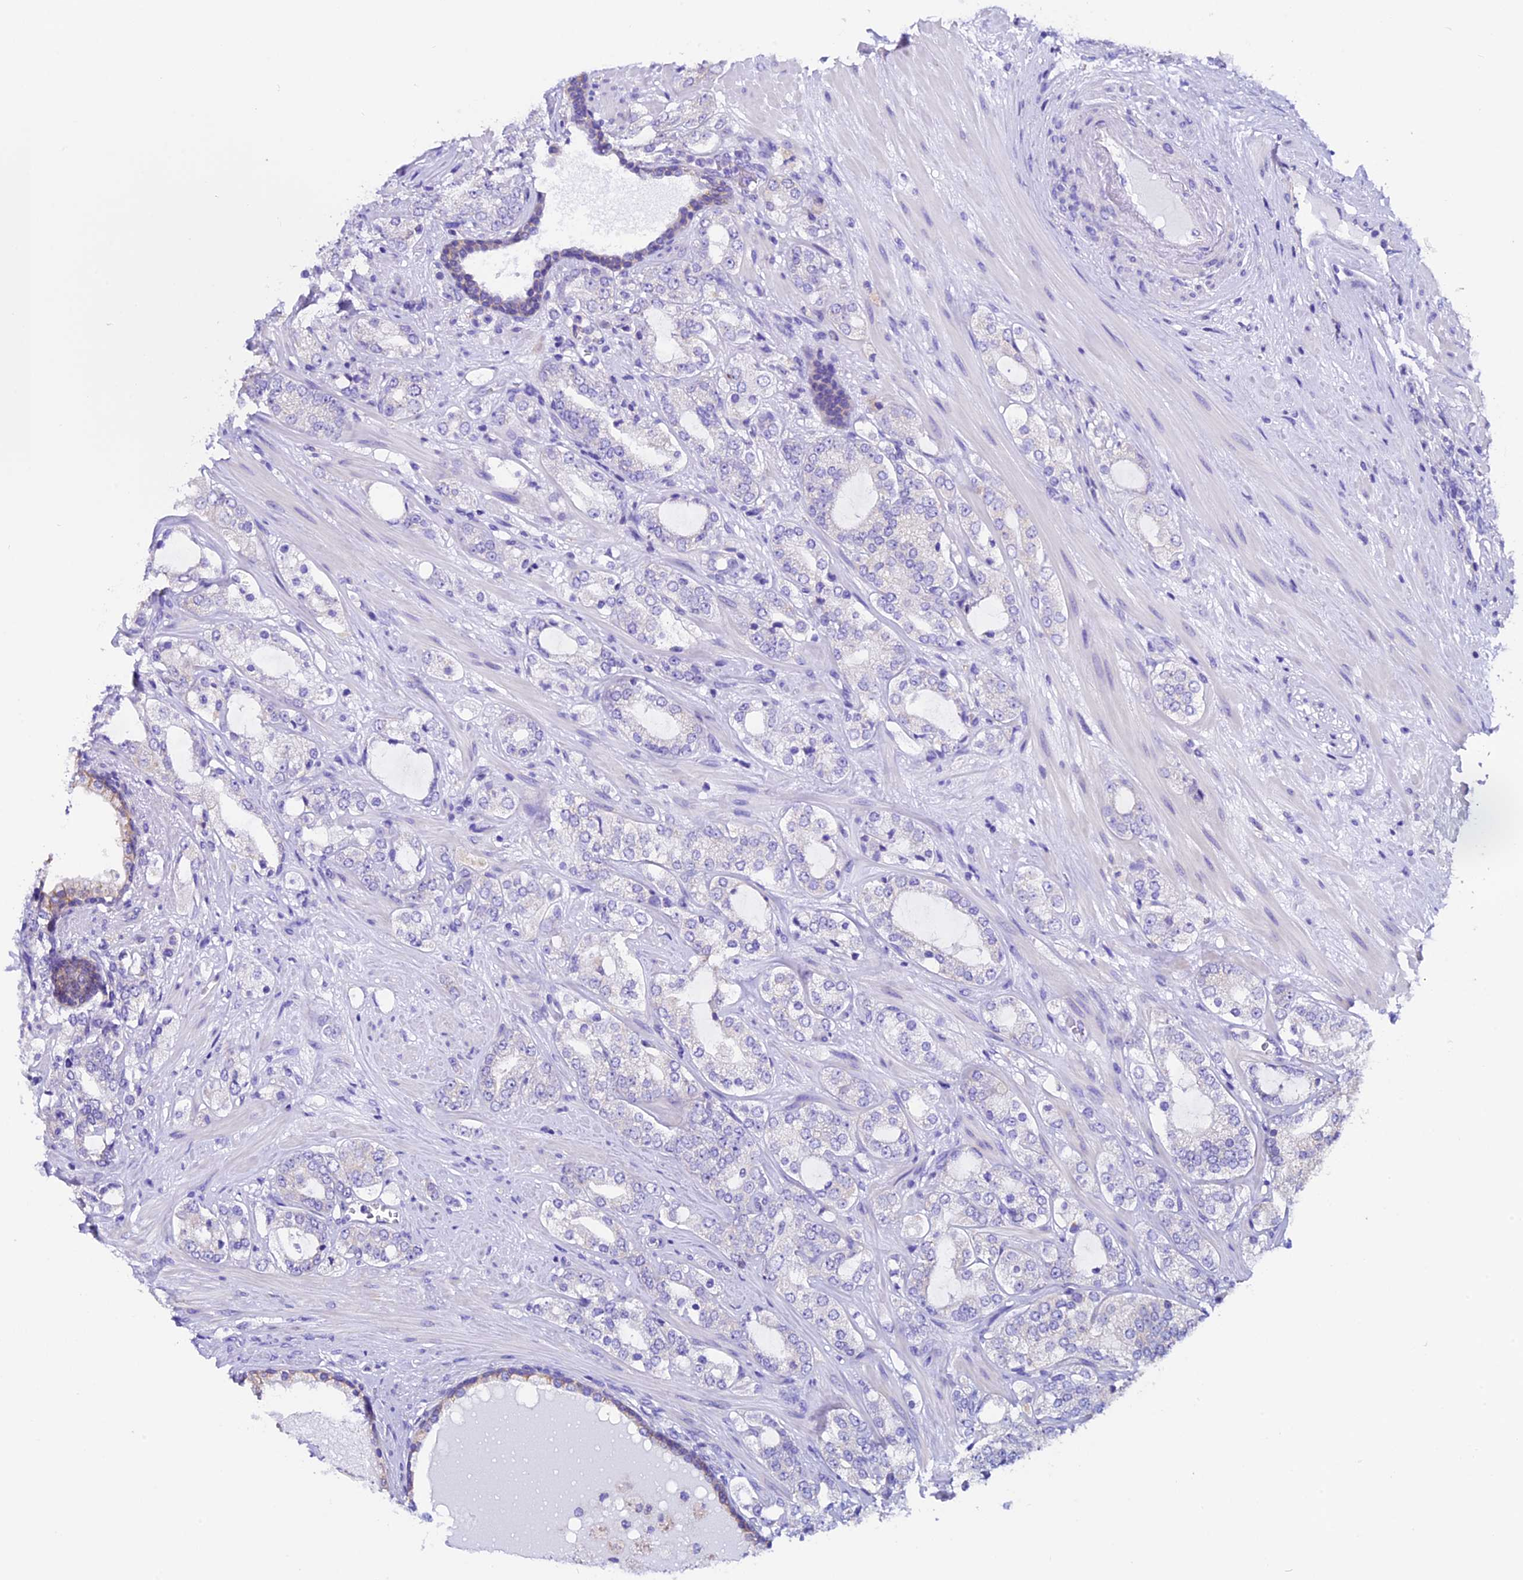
{"staining": {"intensity": "negative", "quantity": "none", "location": "none"}, "tissue": "prostate cancer", "cell_type": "Tumor cells", "image_type": "cancer", "snomed": [{"axis": "morphology", "description": "Adenocarcinoma, High grade"}, {"axis": "topography", "description": "Prostate"}], "caption": "DAB immunohistochemical staining of human prostate adenocarcinoma (high-grade) displays no significant staining in tumor cells.", "gene": "COMTD1", "patient": {"sex": "male", "age": 64}}